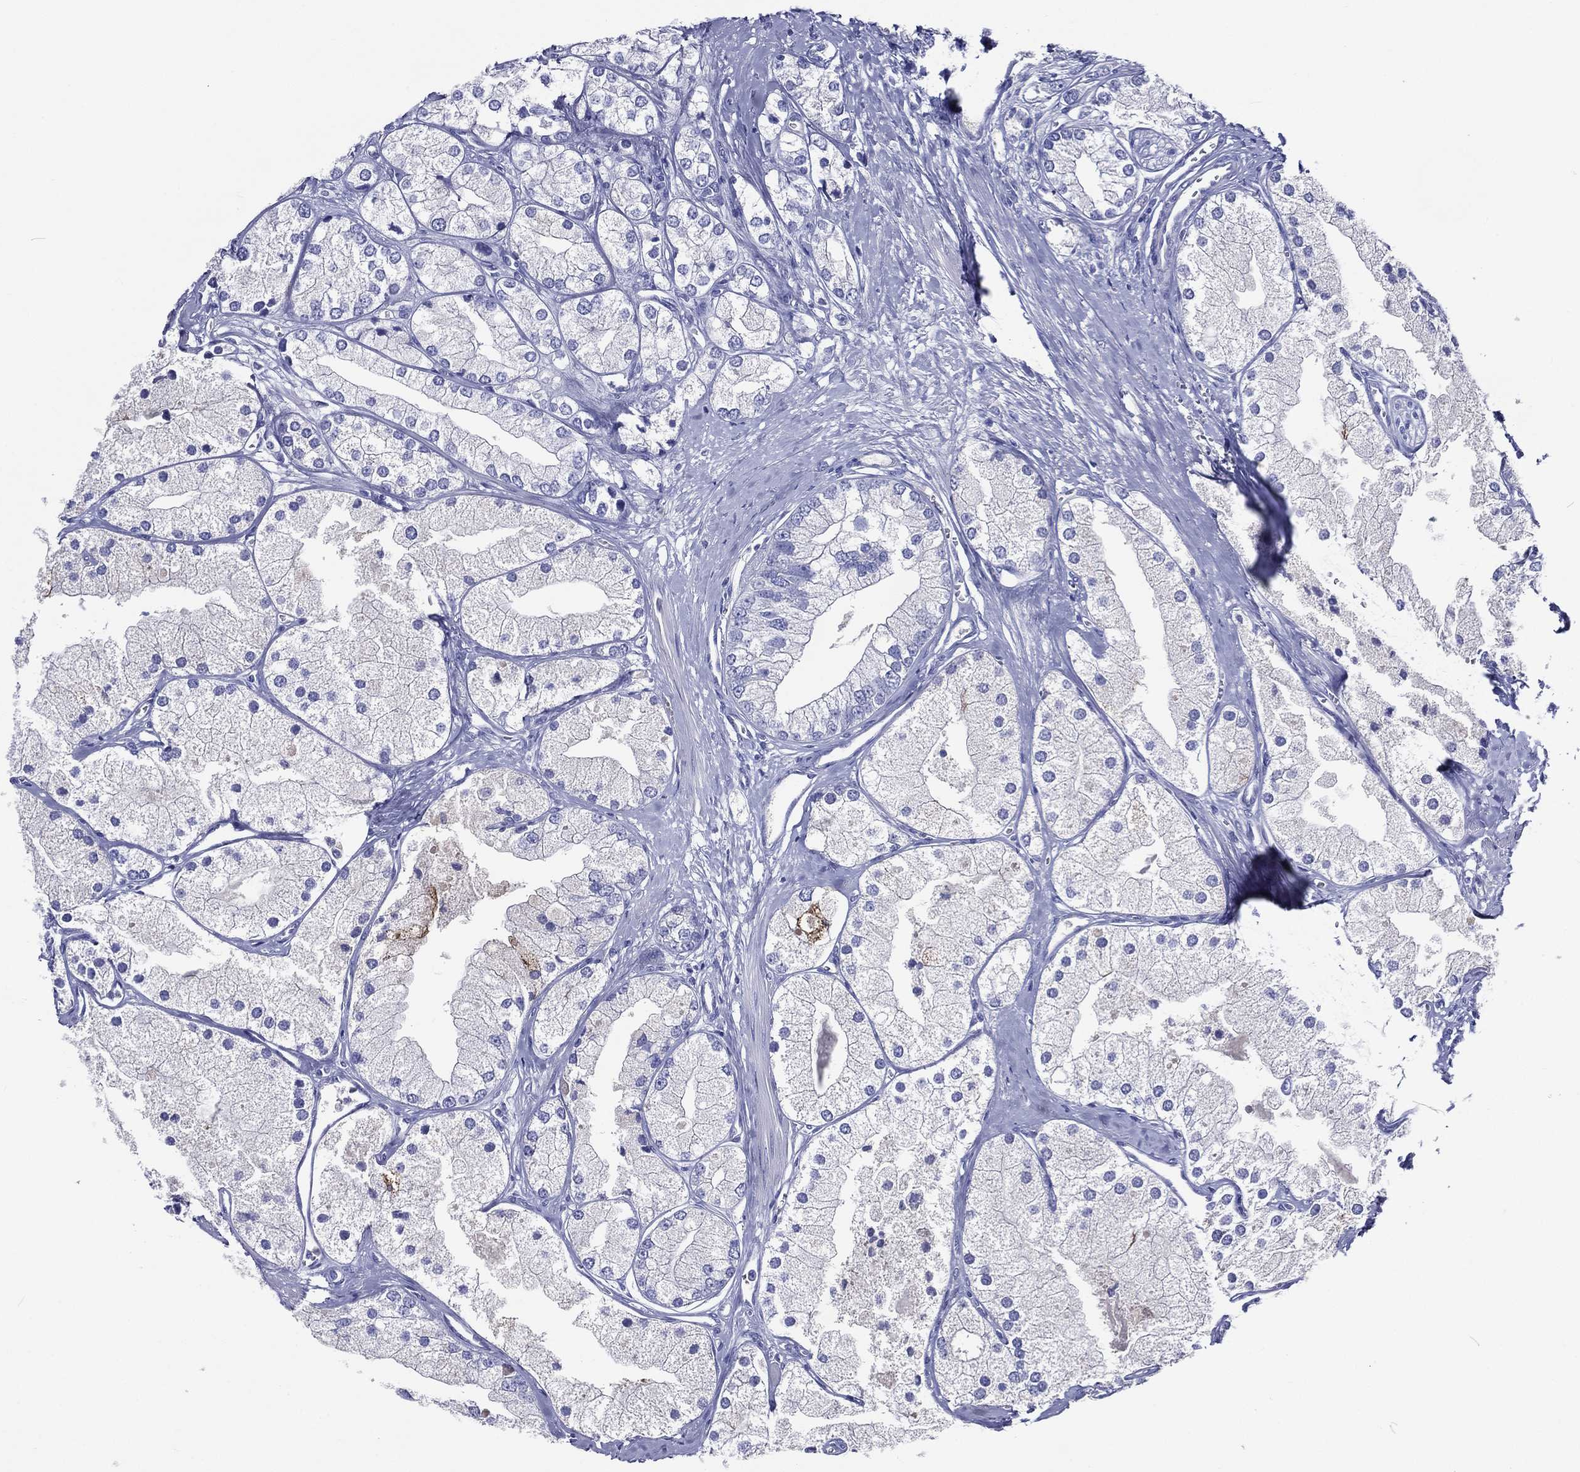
{"staining": {"intensity": "negative", "quantity": "none", "location": "none"}, "tissue": "prostate cancer", "cell_type": "Tumor cells", "image_type": "cancer", "snomed": [{"axis": "morphology", "description": "Adenocarcinoma, NOS"}, {"axis": "topography", "description": "Prostate and seminal vesicle, NOS"}, {"axis": "topography", "description": "Prostate"}], "caption": "There is no significant positivity in tumor cells of prostate adenocarcinoma.", "gene": "ACE2", "patient": {"sex": "male", "age": 79}}